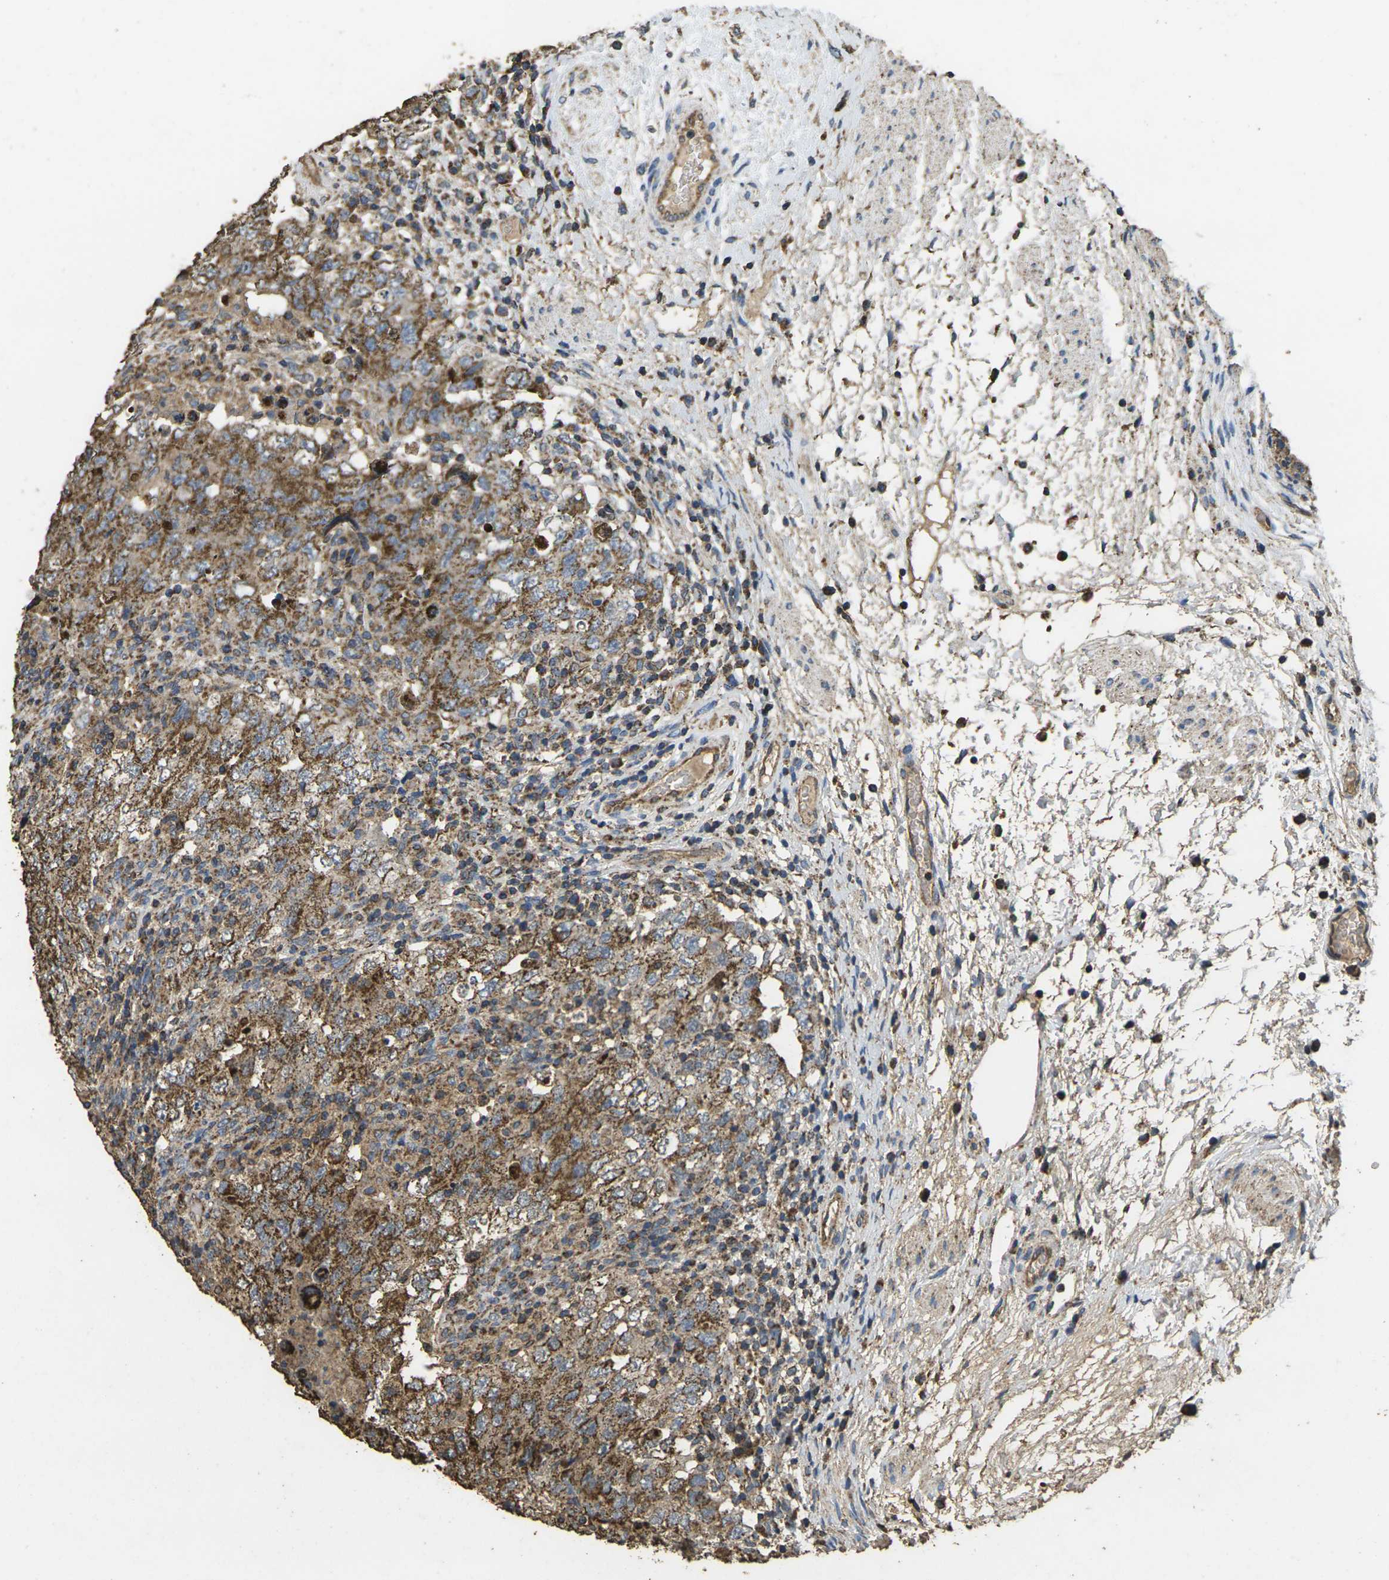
{"staining": {"intensity": "moderate", "quantity": ">75%", "location": "cytoplasmic/membranous"}, "tissue": "testis cancer", "cell_type": "Tumor cells", "image_type": "cancer", "snomed": [{"axis": "morphology", "description": "Carcinoma, Embryonal, NOS"}, {"axis": "topography", "description": "Testis"}], "caption": "This image reveals embryonal carcinoma (testis) stained with immunohistochemistry (IHC) to label a protein in brown. The cytoplasmic/membranous of tumor cells show moderate positivity for the protein. Nuclei are counter-stained blue.", "gene": "MAPK11", "patient": {"sex": "male", "age": 26}}